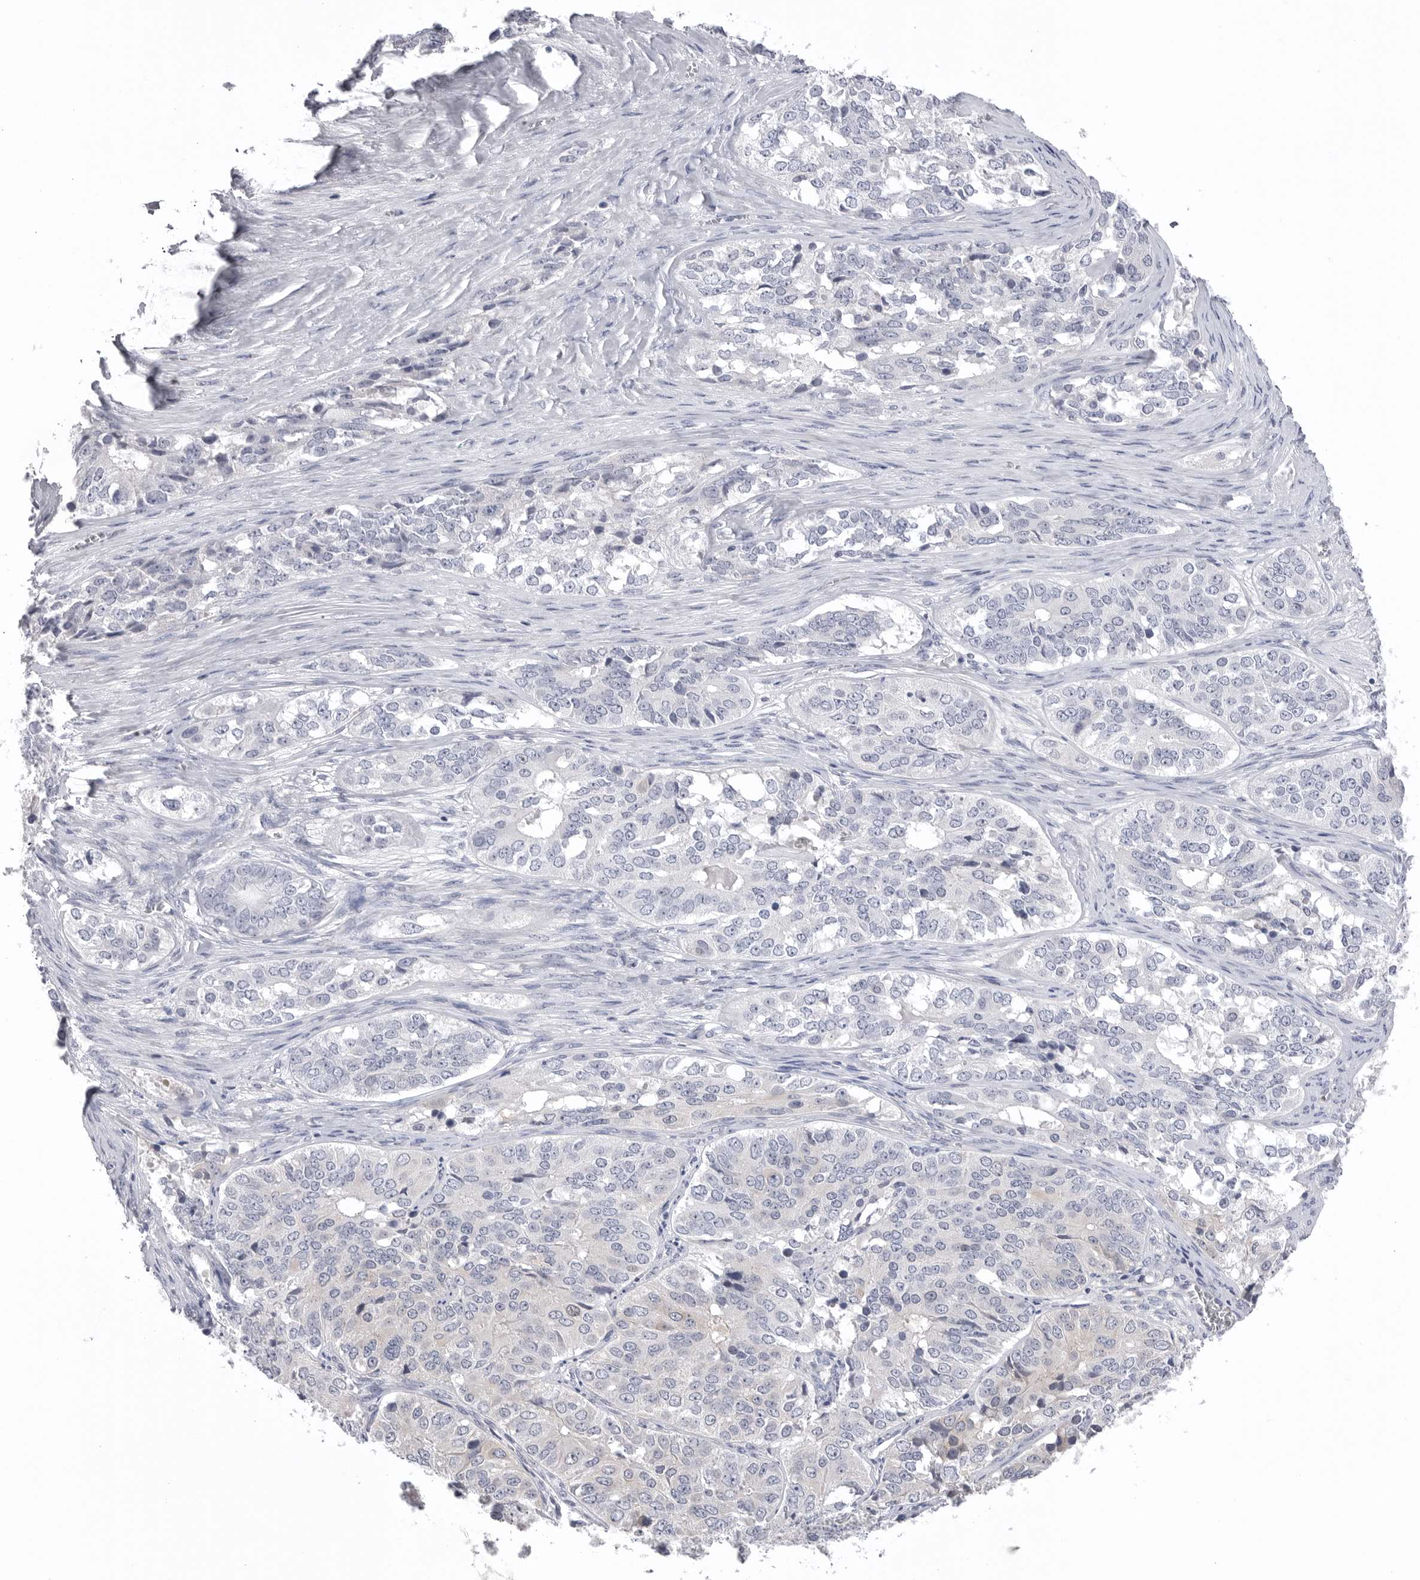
{"staining": {"intensity": "negative", "quantity": "none", "location": "none"}, "tissue": "ovarian cancer", "cell_type": "Tumor cells", "image_type": "cancer", "snomed": [{"axis": "morphology", "description": "Carcinoma, endometroid"}, {"axis": "topography", "description": "Ovary"}], "caption": "A histopathology image of ovarian cancer (endometroid carcinoma) stained for a protein reveals no brown staining in tumor cells.", "gene": "DLGAP3", "patient": {"sex": "female", "age": 51}}